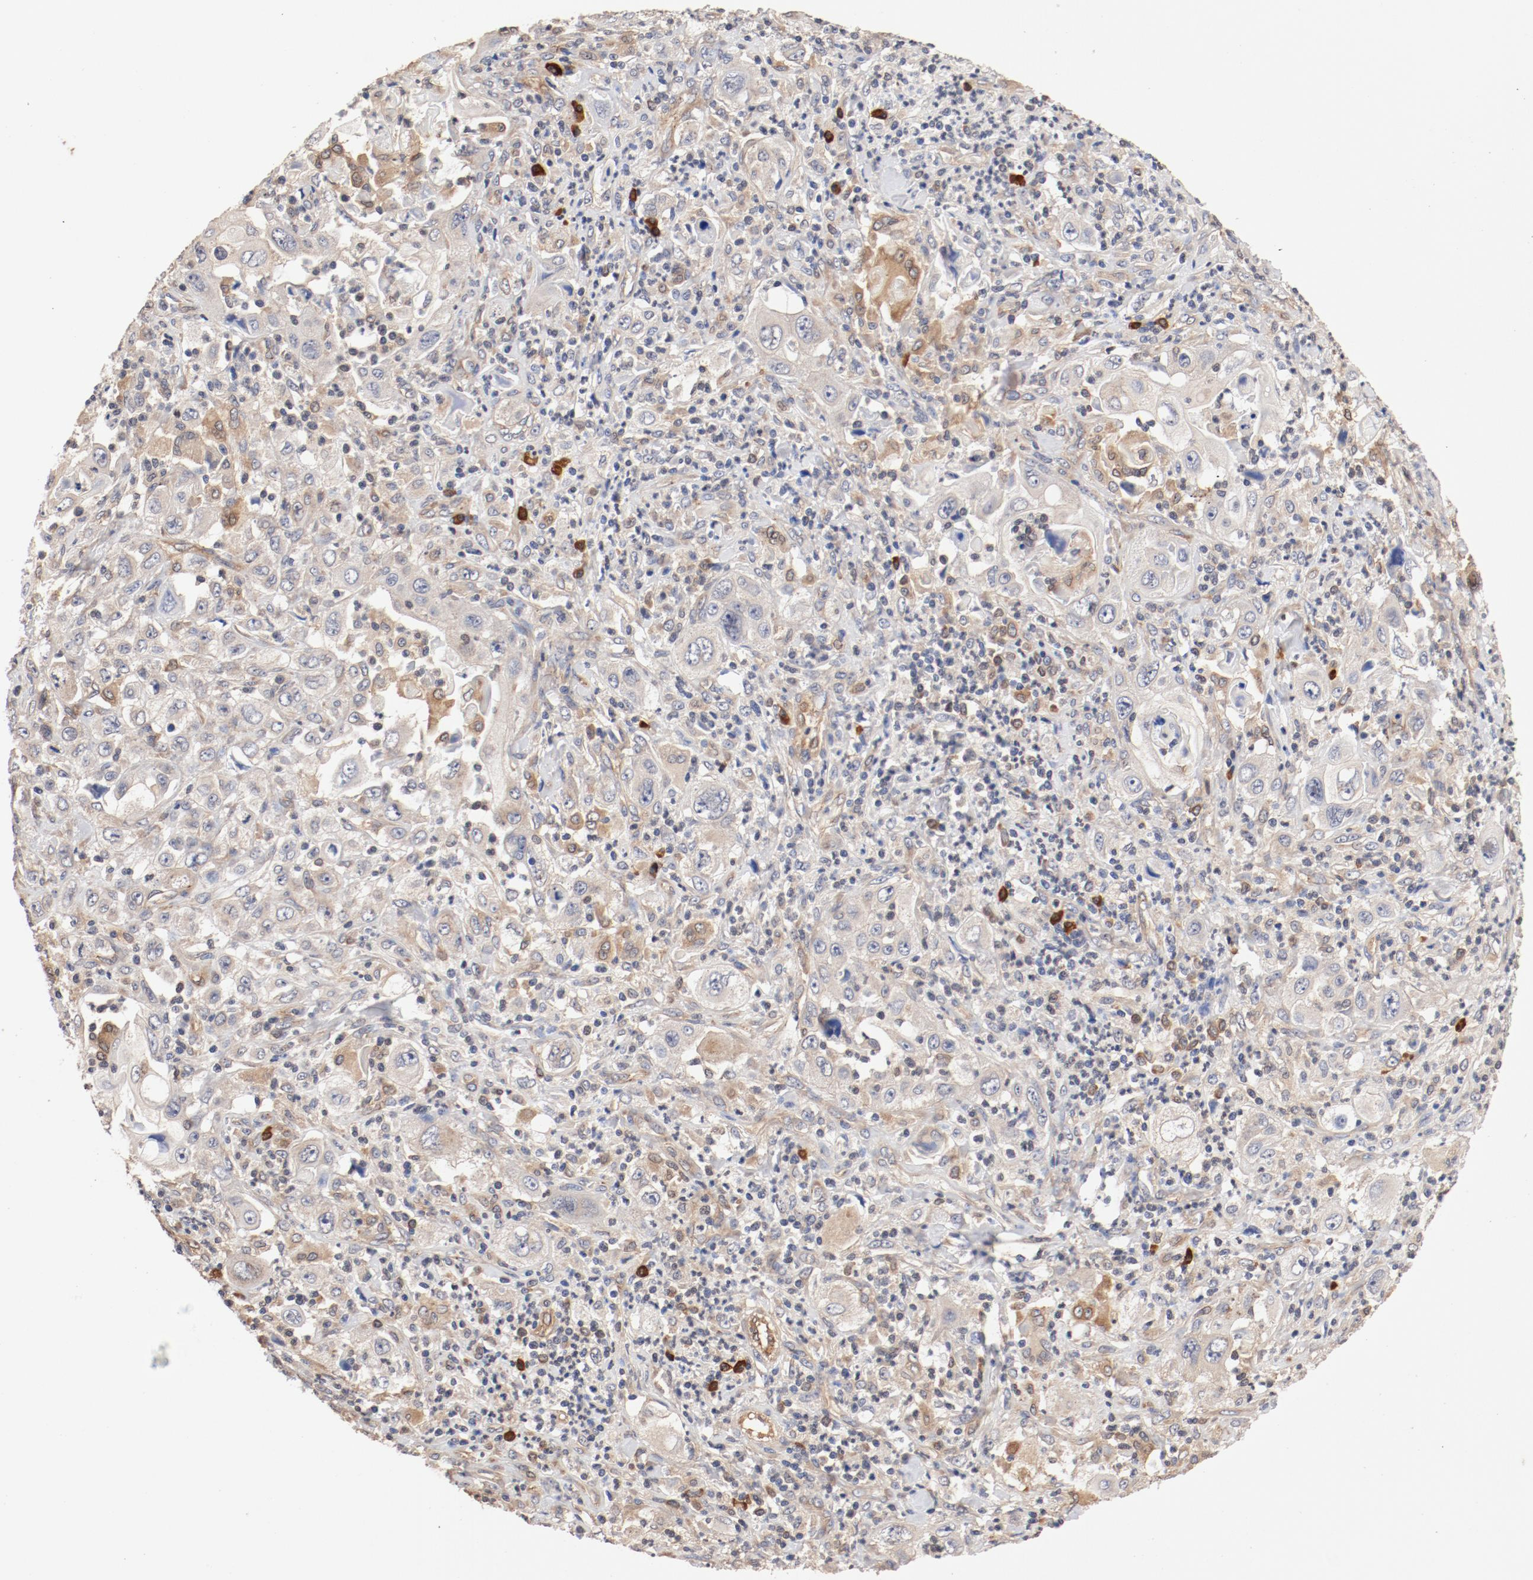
{"staining": {"intensity": "weak", "quantity": "<25%", "location": "cytoplasmic/membranous"}, "tissue": "pancreatic cancer", "cell_type": "Tumor cells", "image_type": "cancer", "snomed": [{"axis": "morphology", "description": "Adenocarcinoma, NOS"}, {"axis": "topography", "description": "Pancreas"}], "caption": "Tumor cells show no significant protein staining in pancreatic cancer.", "gene": "UBE2J1", "patient": {"sex": "male", "age": 70}}